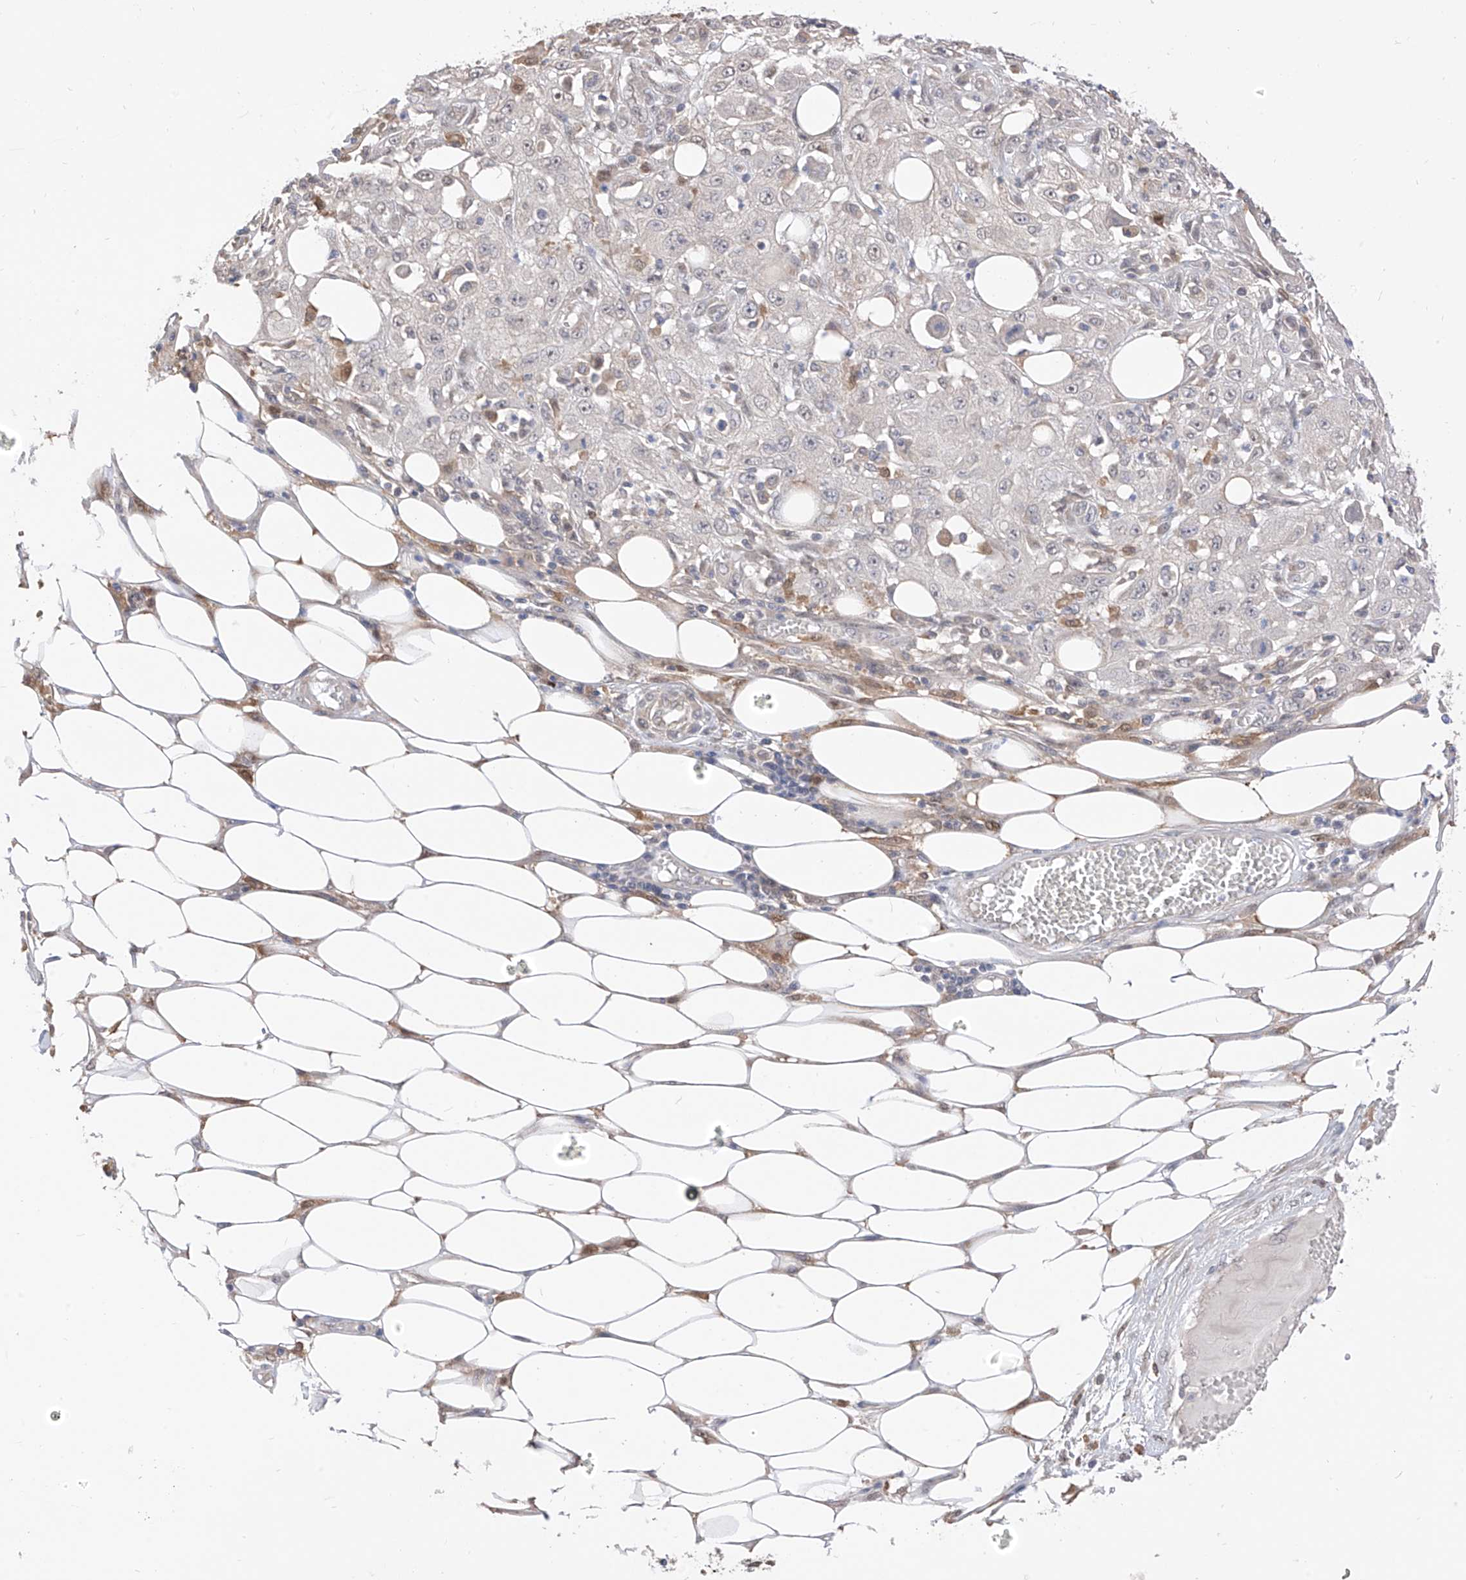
{"staining": {"intensity": "negative", "quantity": "none", "location": "none"}, "tissue": "skin cancer", "cell_type": "Tumor cells", "image_type": "cancer", "snomed": [{"axis": "morphology", "description": "Squamous cell carcinoma, NOS"}, {"axis": "morphology", "description": "Squamous cell carcinoma, metastatic, NOS"}, {"axis": "topography", "description": "Skin"}, {"axis": "topography", "description": "Lymph node"}], "caption": "Immunohistochemical staining of metastatic squamous cell carcinoma (skin) demonstrates no significant staining in tumor cells.", "gene": "LATS1", "patient": {"sex": "male", "age": 75}}